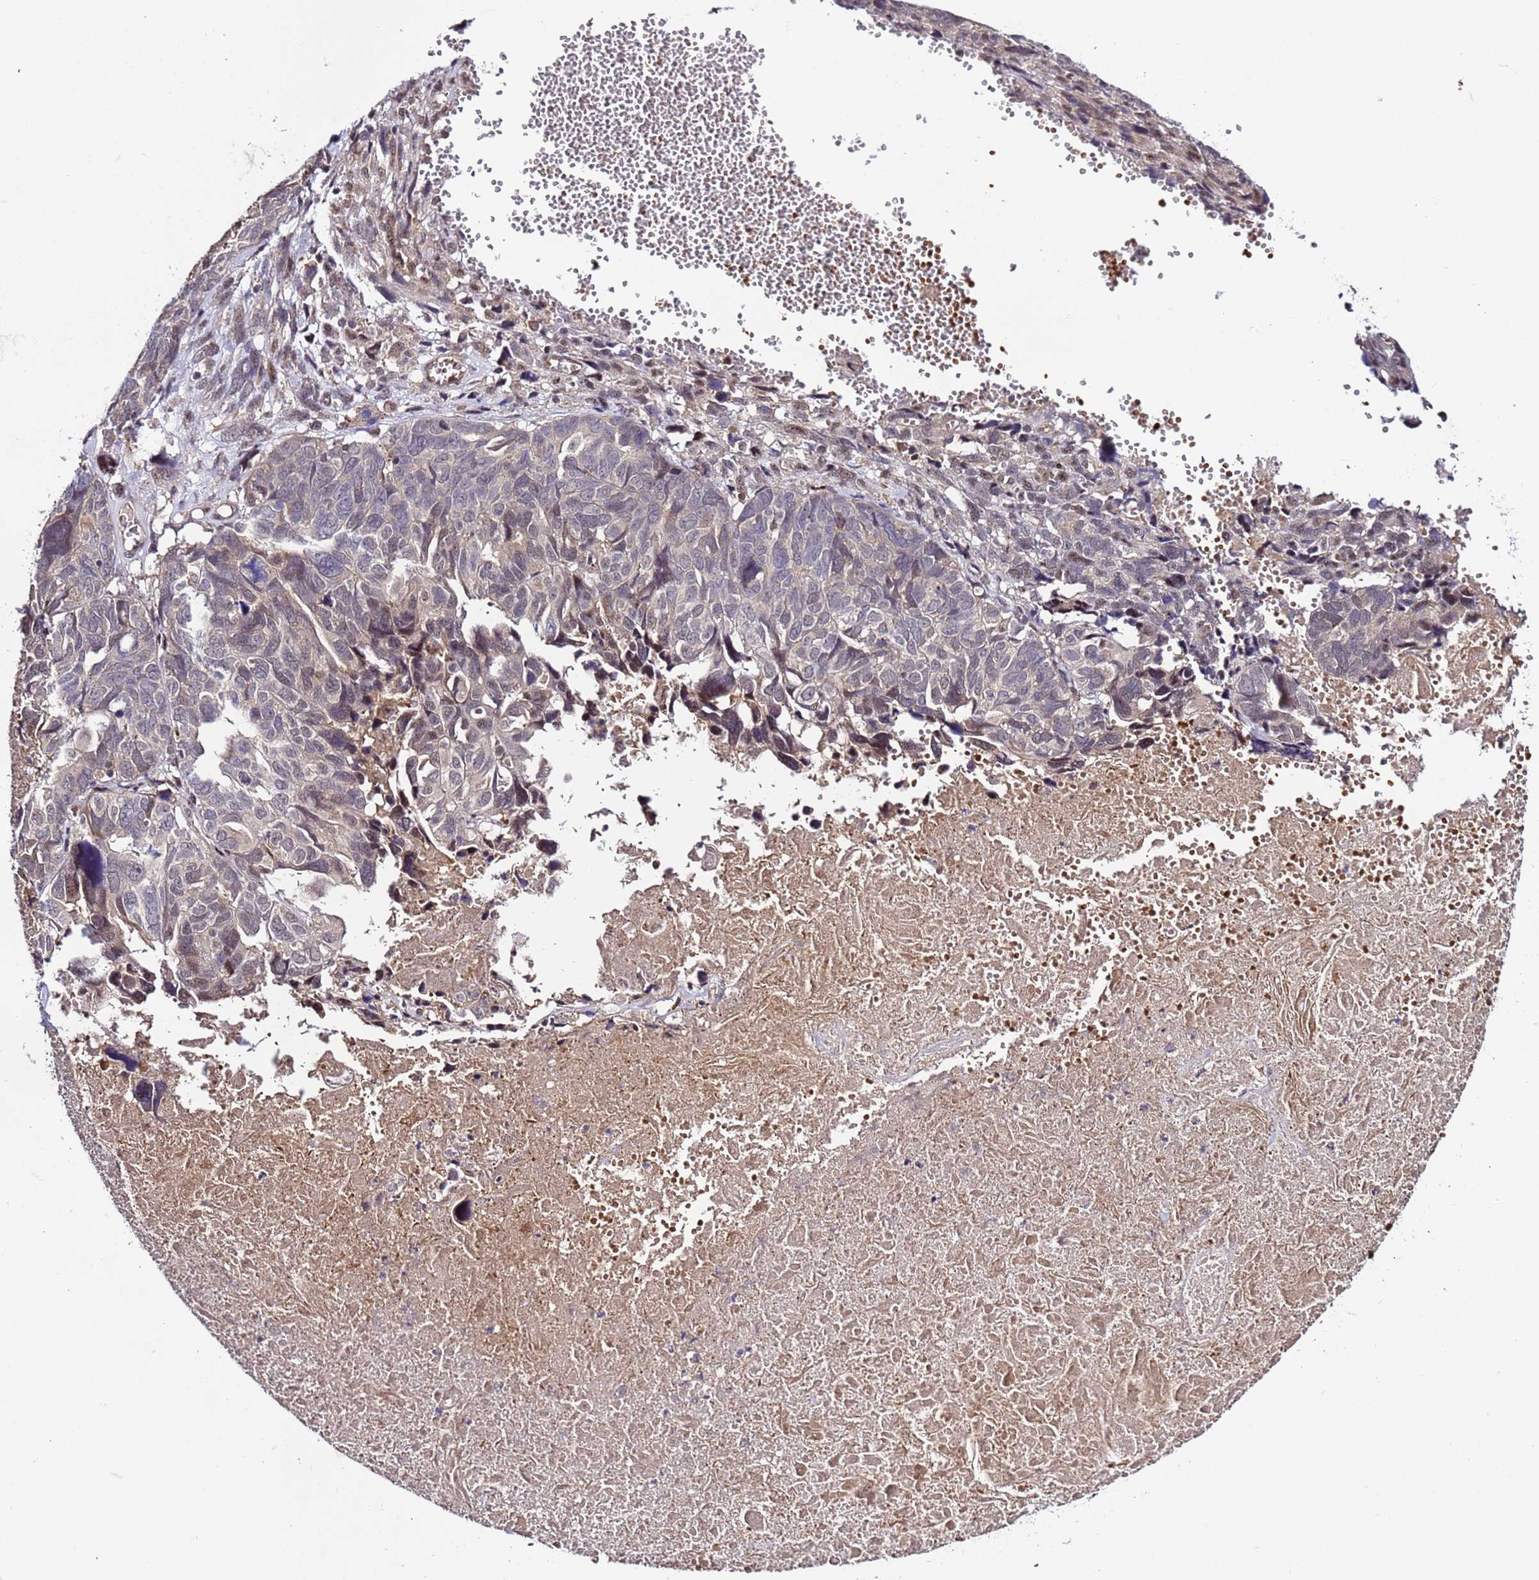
{"staining": {"intensity": "weak", "quantity": "<25%", "location": "nuclear"}, "tissue": "ovarian cancer", "cell_type": "Tumor cells", "image_type": "cancer", "snomed": [{"axis": "morphology", "description": "Cystadenocarcinoma, serous, NOS"}, {"axis": "topography", "description": "Ovary"}], "caption": "This is an IHC image of human ovarian serous cystadenocarcinoma. There is no expression in tumor cells.", "gene": "GEN1", "patient": {"sex": "female", "age": 79}}